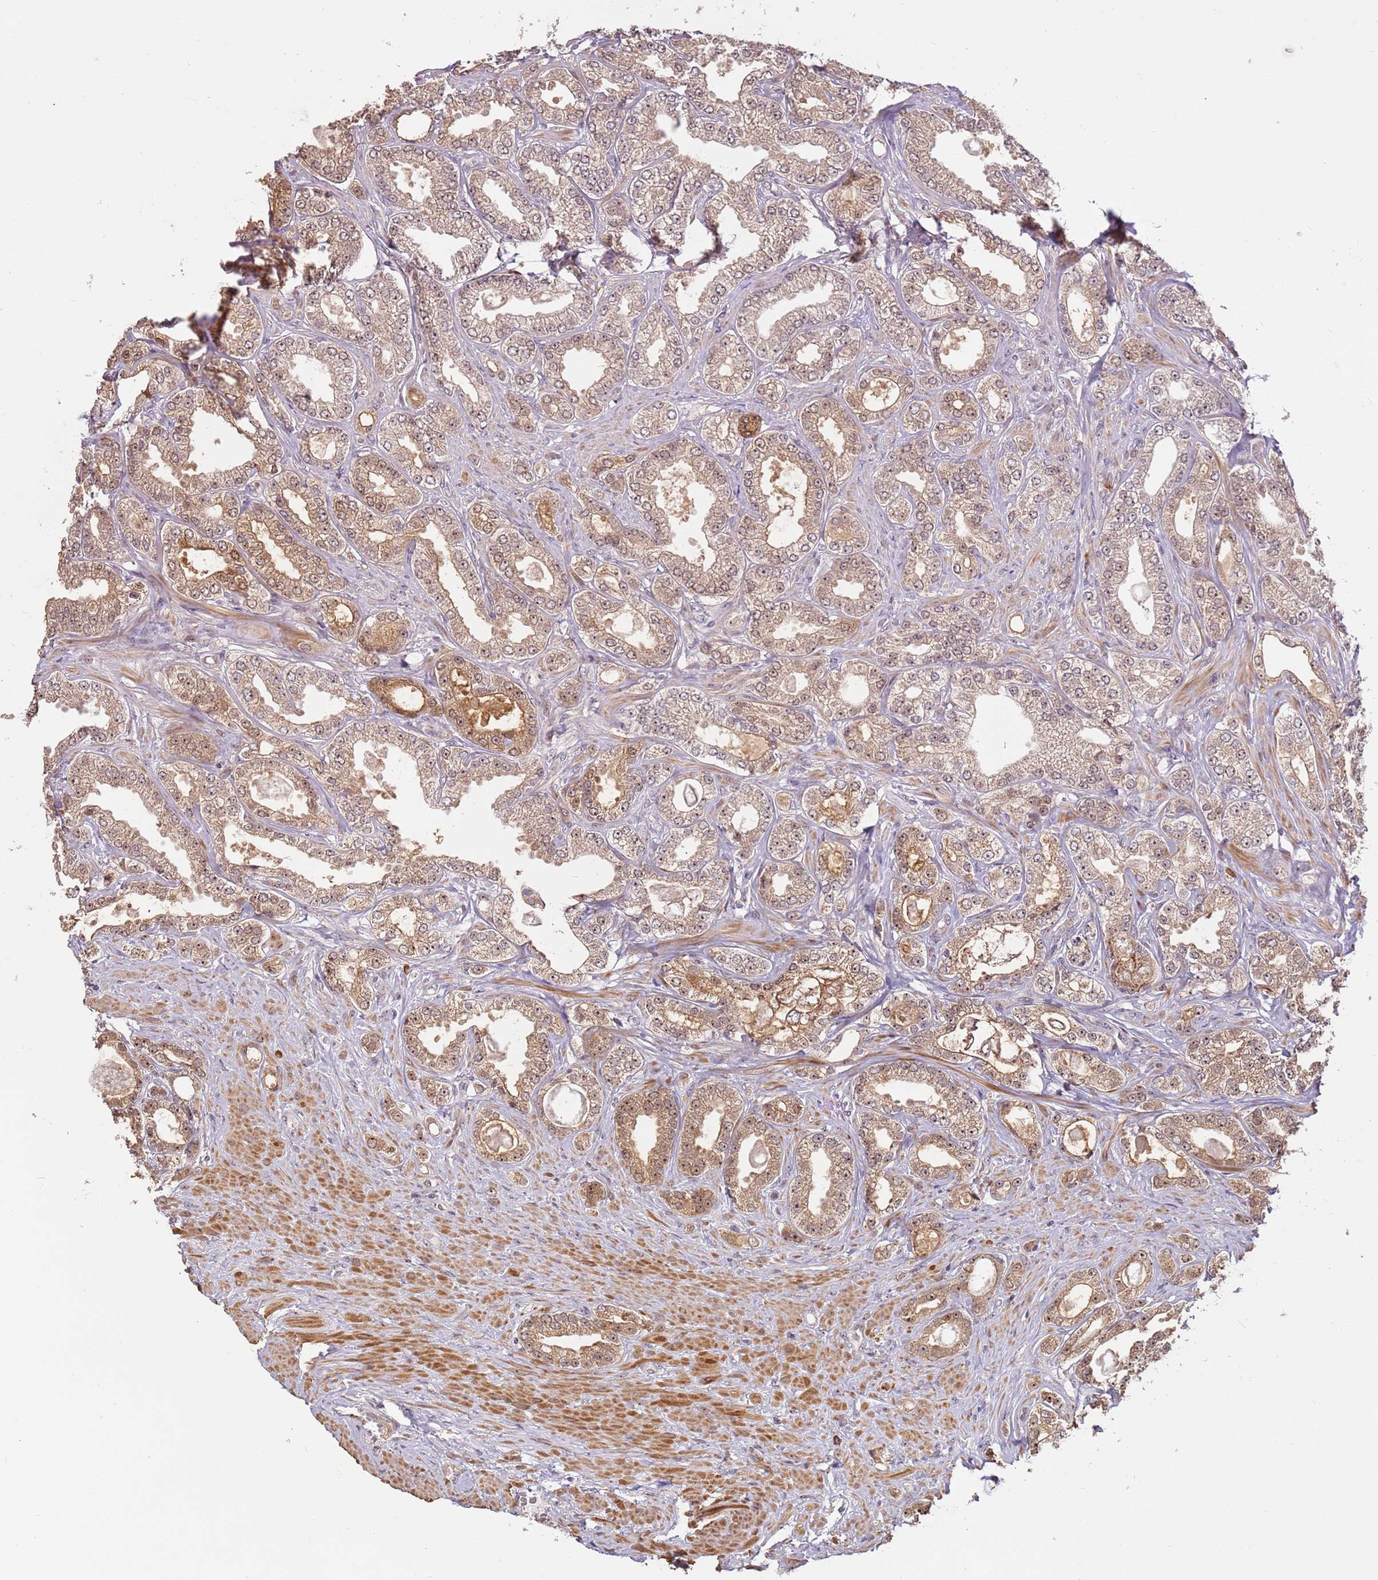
{"staining": {"intensity": "moderate", "quantity": ">75%", "location": "cytoplasmic/membranous,nuclear"}, "tissue": "prostate cancer", "cell_type": "Tumor cells", "image_type": "cancer", "snomed": [{"axis": "morphology", "description": "Adenocarcinoma, Low grade"}, {"axis": "topography", "description": "Prostate"}], "caption": "Prostate cancer (adenocarcinoma (low-grade)) tissue exhibits moderate cytoplasmic/membranous and nuclear staining in about >75% of tumor cells, visualized by immunohistochemistry.", "gene": "UCMA", "patient": {"sex": "male", "age": 63}}